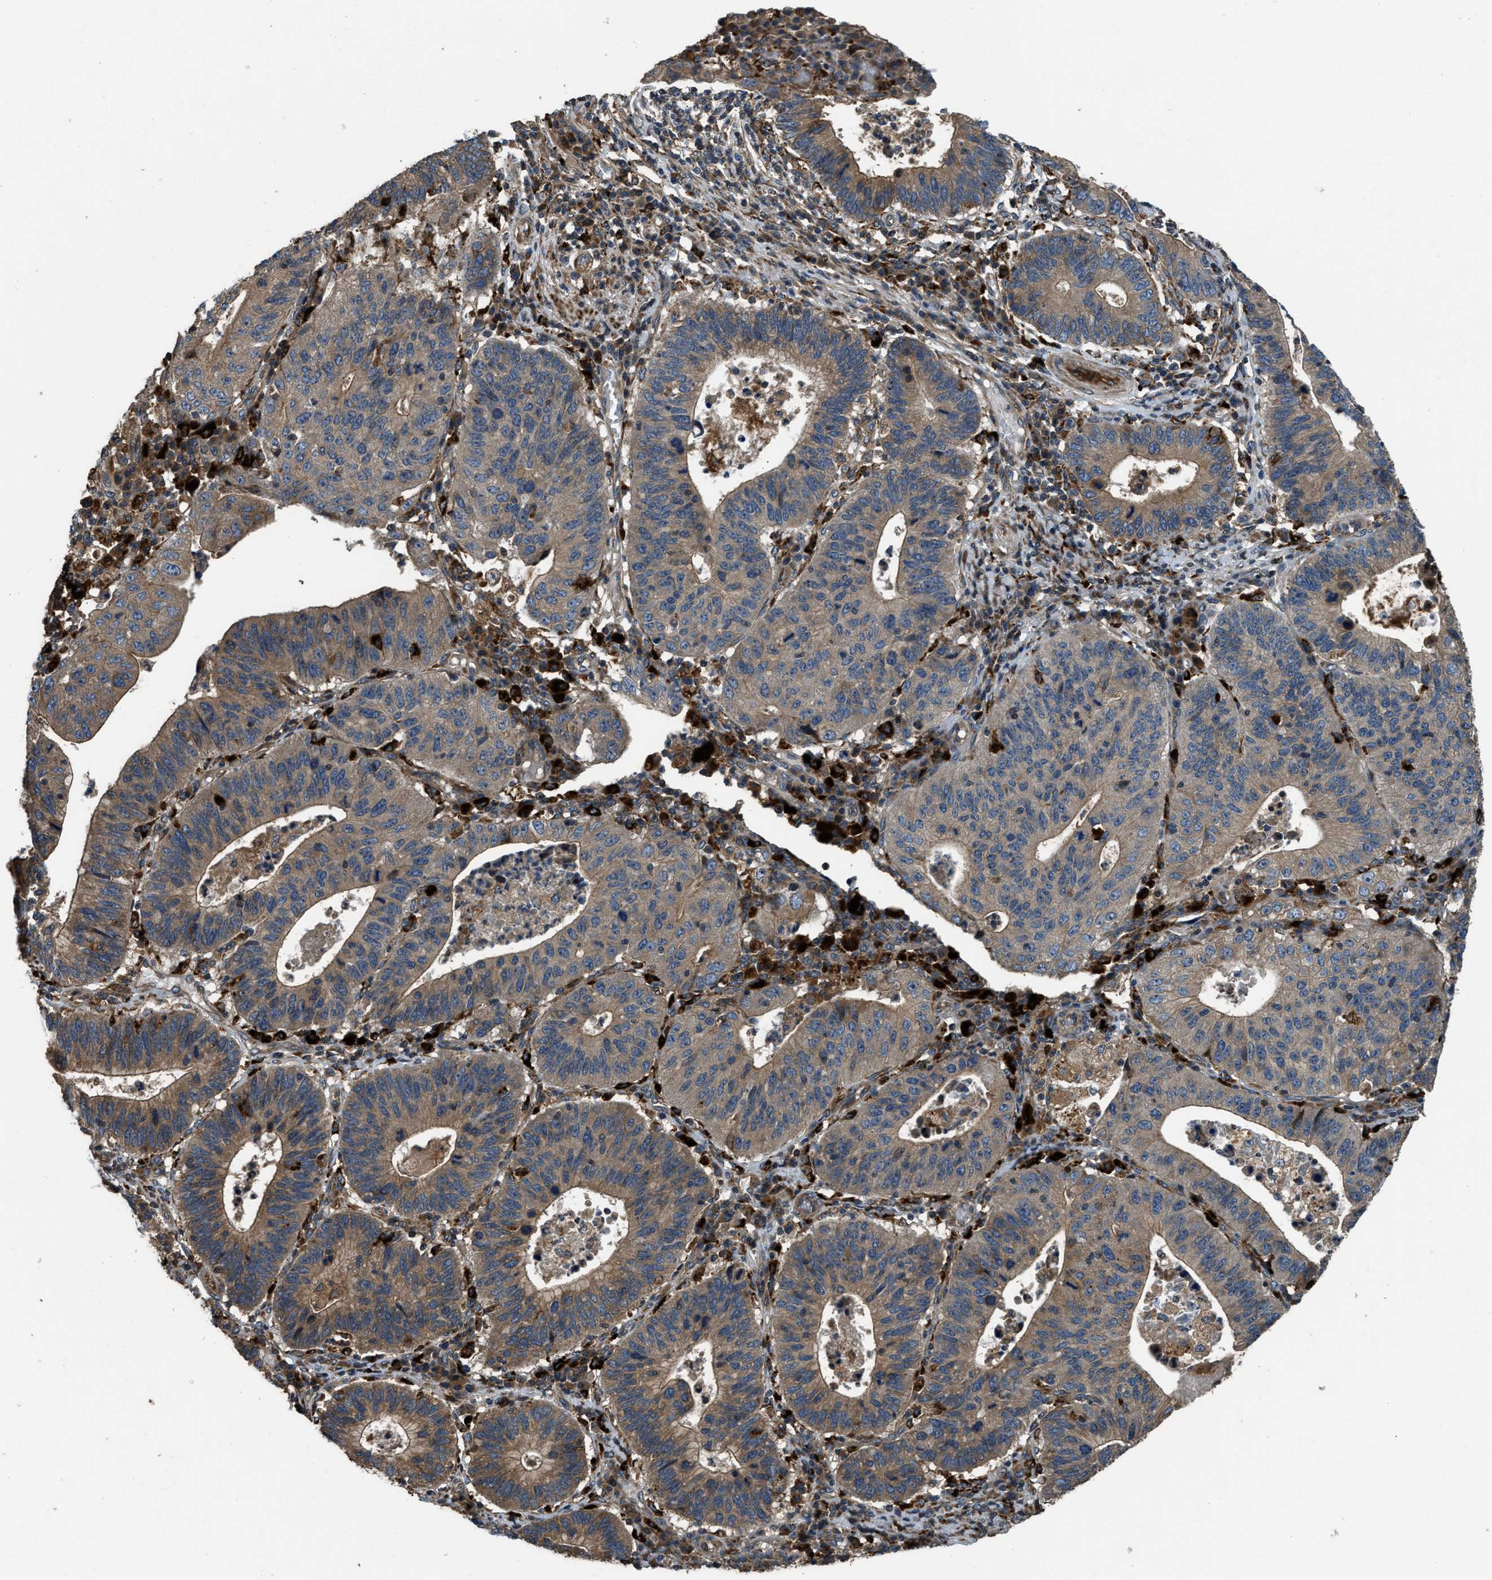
{"staining": {"intensity": "weak", "quantity": ">75%", "location": "cytoplasmic/membranous"}, "tissue": "stomach cancer", "cell_type": "Tumor cells", "image_type": "cancer", "snomed": [{"axis": "morphology", "description": "Adenocarcinoma, NOS"}, {"axis": "topography", "description": "Stomach"}], "caption": "An immunohistochemistry (IHC) photomicrograph of tumor tissue is shown. Protein staining in brown labels weak cytoplasmic/membranous positivity in stomach adenocarcinoma within tumor cells.", "gene": "GGH", "patient": {"sex": "male", "age": 59}}